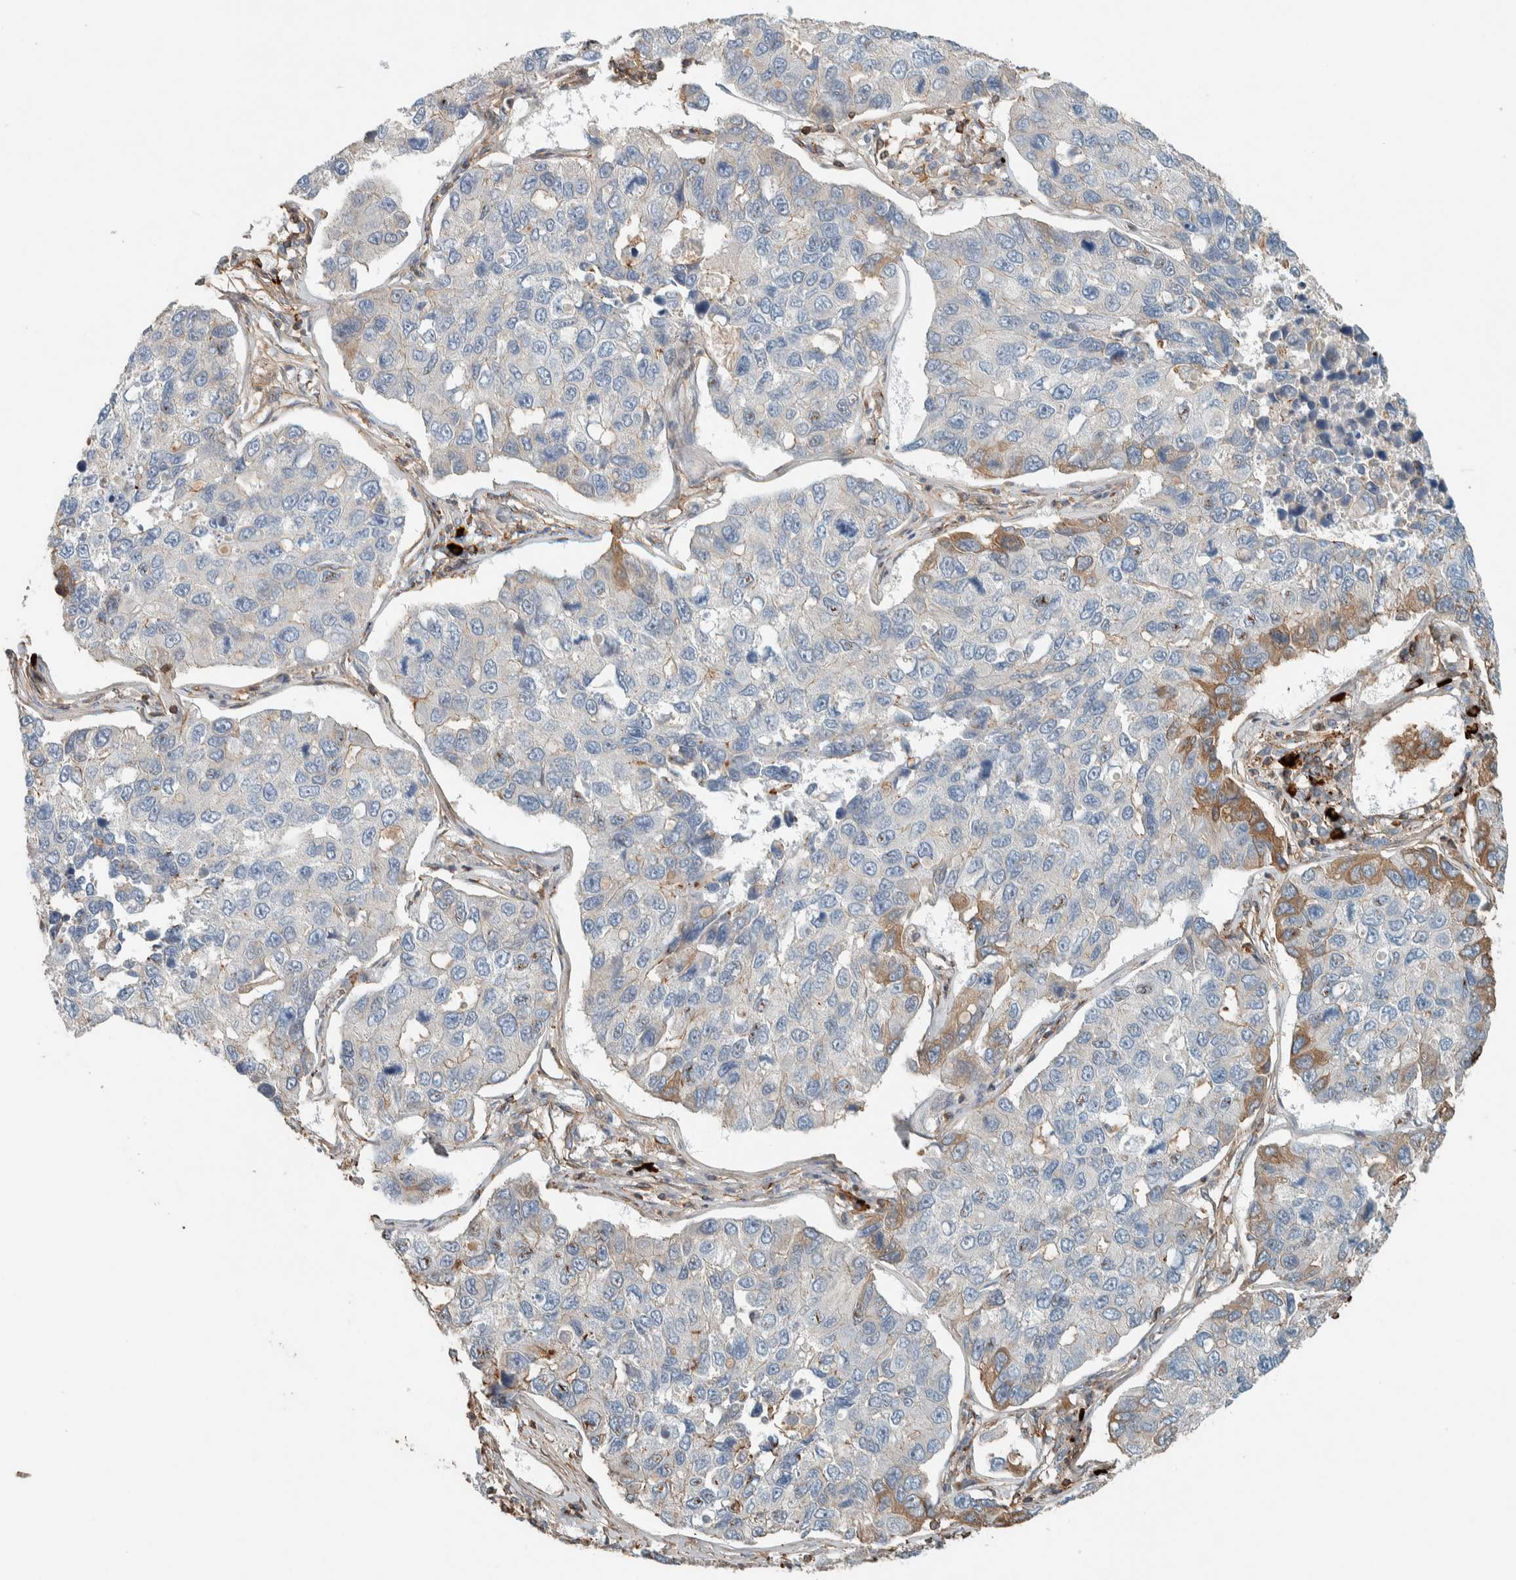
{"staining": {"intensity": "moderate", "quantity": "<25%", "location": "cytoplasmic/membranous"}, "tissue": "lung cancer", "cell_type": "Tumor cells", "image_type": "cancer", "snomed": [{"axis": "morphology", "description": "Adenocarcinoma, NOS"}, {"axis": "topography", "description": "Lung"}], "caption": "Approximately <25% of tumor cells in human lung adenocarcinoma show moderate cytoplasmic/membranous protein staining as visualized by brown immunohistochemical staining.", "gene": "CTBP2", "patient": {"sex": "male", "age": 64}}